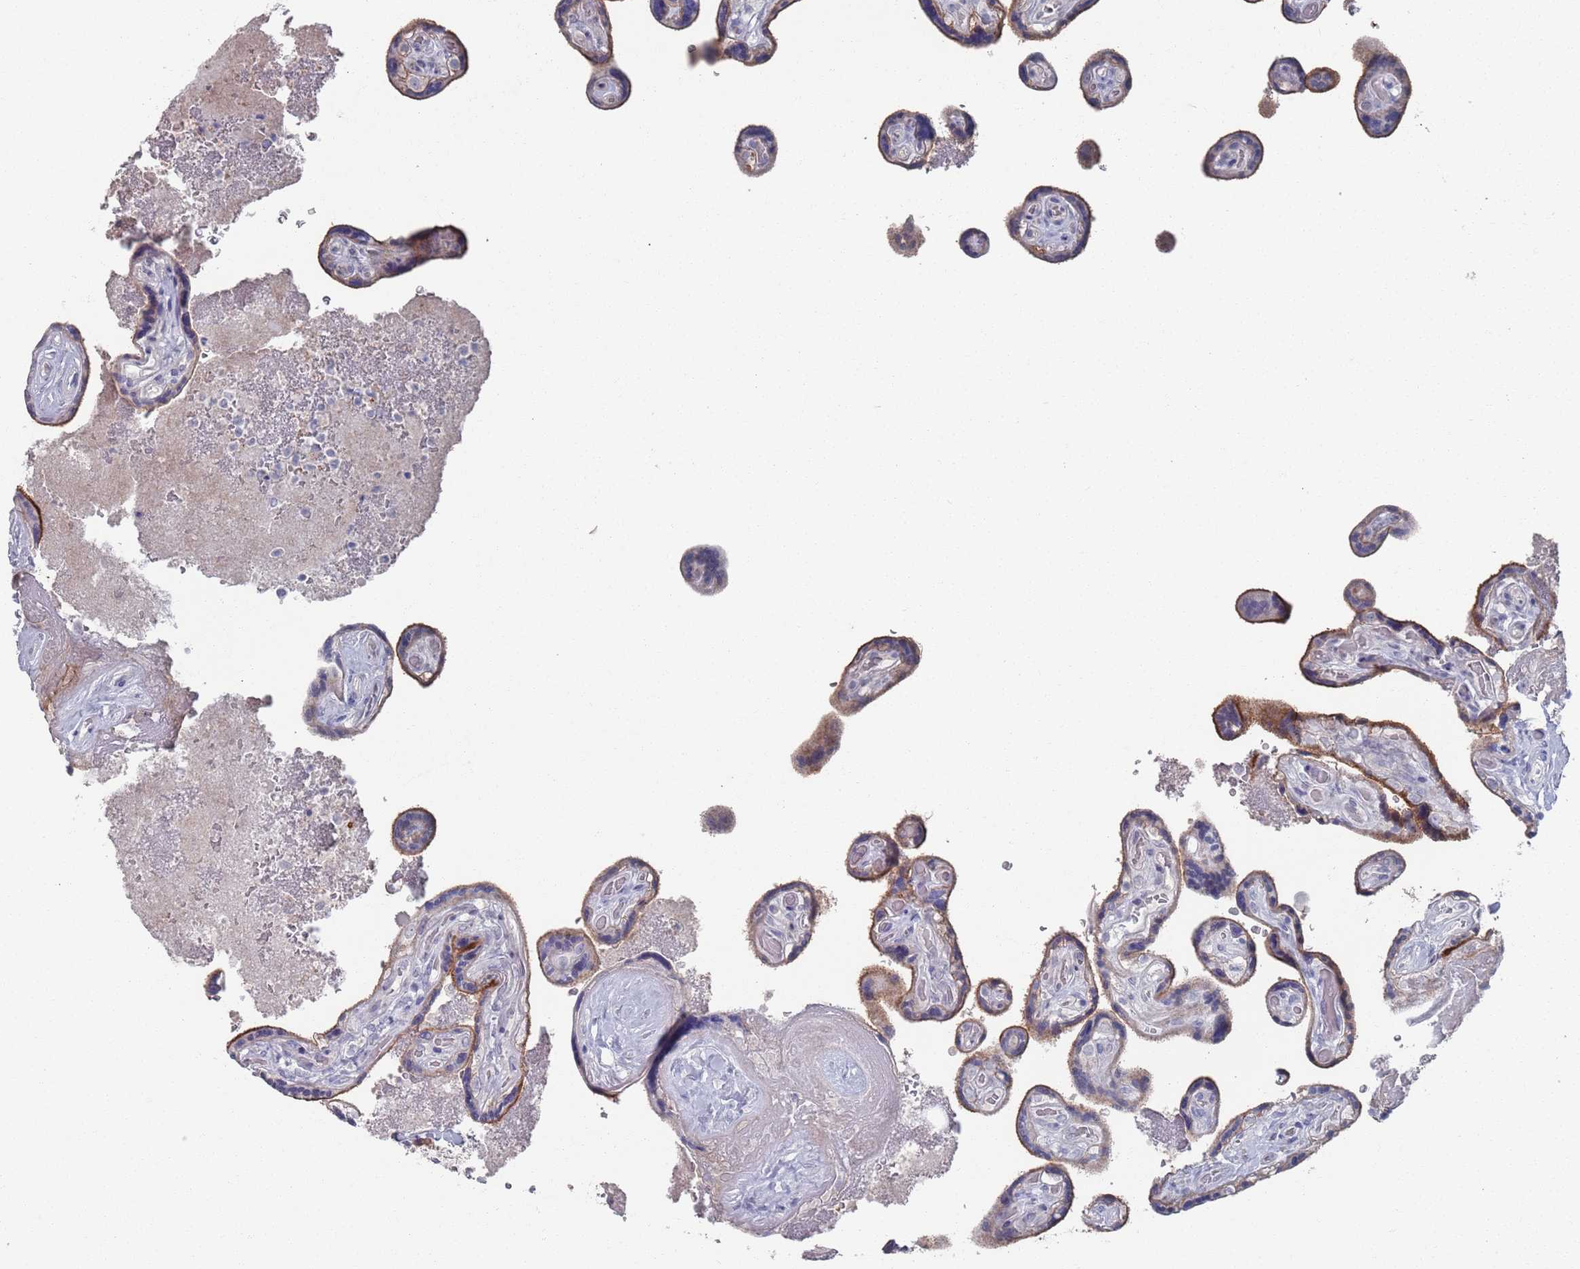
{"staining": {"intensity": "moderate", "quantity": "25%-75%", "location": "cytoplasmic/membranous"}, "tissue": "placenta", "cell_type": "Trophoblastic cells", "image_type": "normal", "snomed": [{"axis": "morphology", "description": "Normal tissue, NOS"}, {"axis": "topography", "description": "Placenta"}], "caption": "Immunohistochemistry (IHC) (DAB (3,3'-diaminobenzidine)) staining of normal human placenta exhibits moderate cytoplasmic/membranous protein staining in about 25%-75% of trophoblastic cells. Using DAB (brown) and hematoxylin (blue) stains, captured at high magnification using brightfield microscopy.", "gene": "PROM2", "patient": {"sex": "female", "age": 32}}